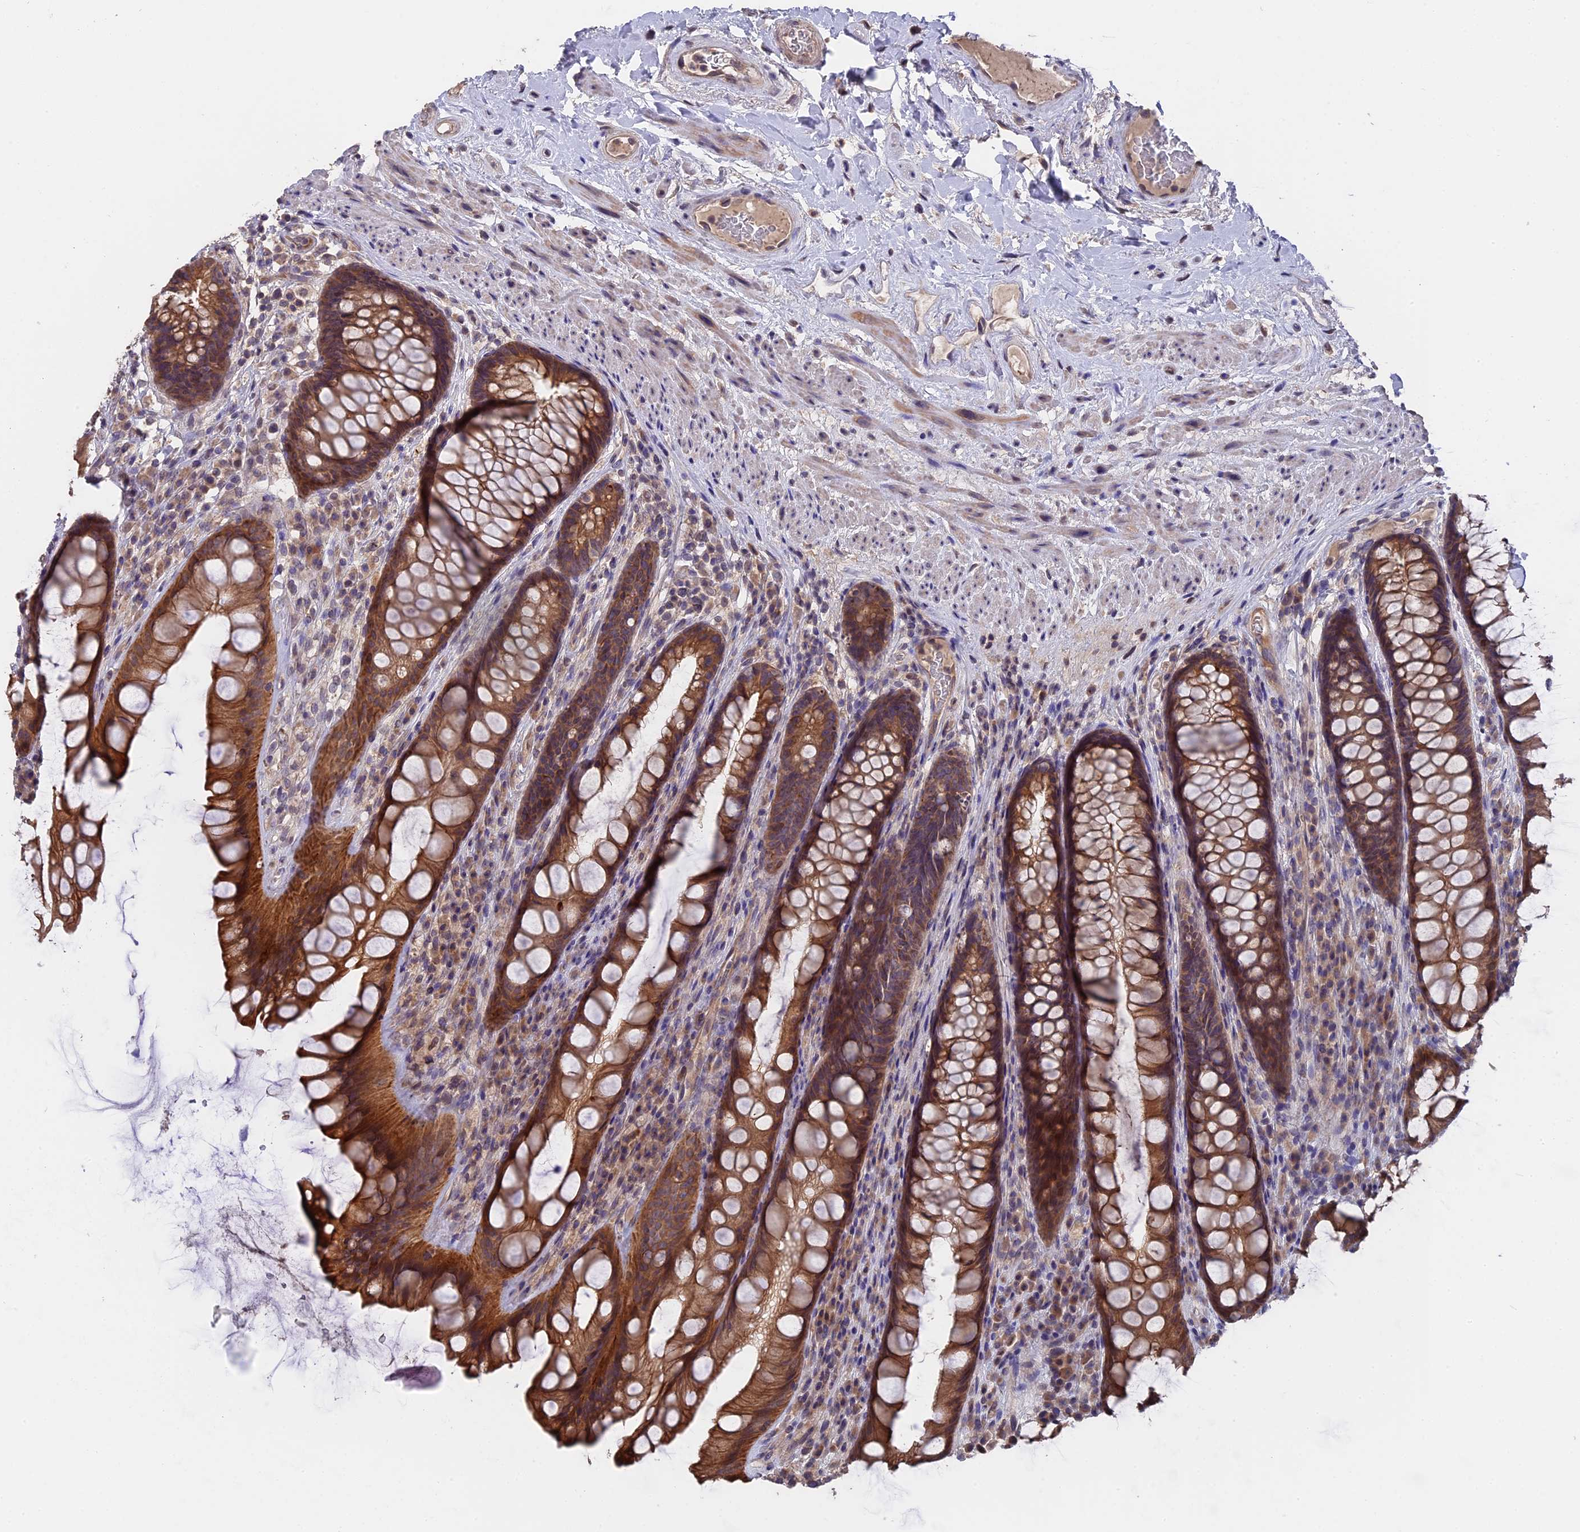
{"staining": {"intensity": "strong", "quantity": ">75%", "location": "cytoplasmic/membranous"}, "tissue": "rectum", "cell_type": "Glandular cells", "image_type": "normal", "snomed": [{"axis": "morphology", "description": "Normal tissue, NOS"}, {"axis": "topography", "description": "Rectum"}], "caption": "Protein expression analysis of normal rectum shows strong cytoplasmic/membranous expression in about >75% of glandular cells.", "gene": "ZCCHC2", "patient": {"sex": "male", "age": 74}}